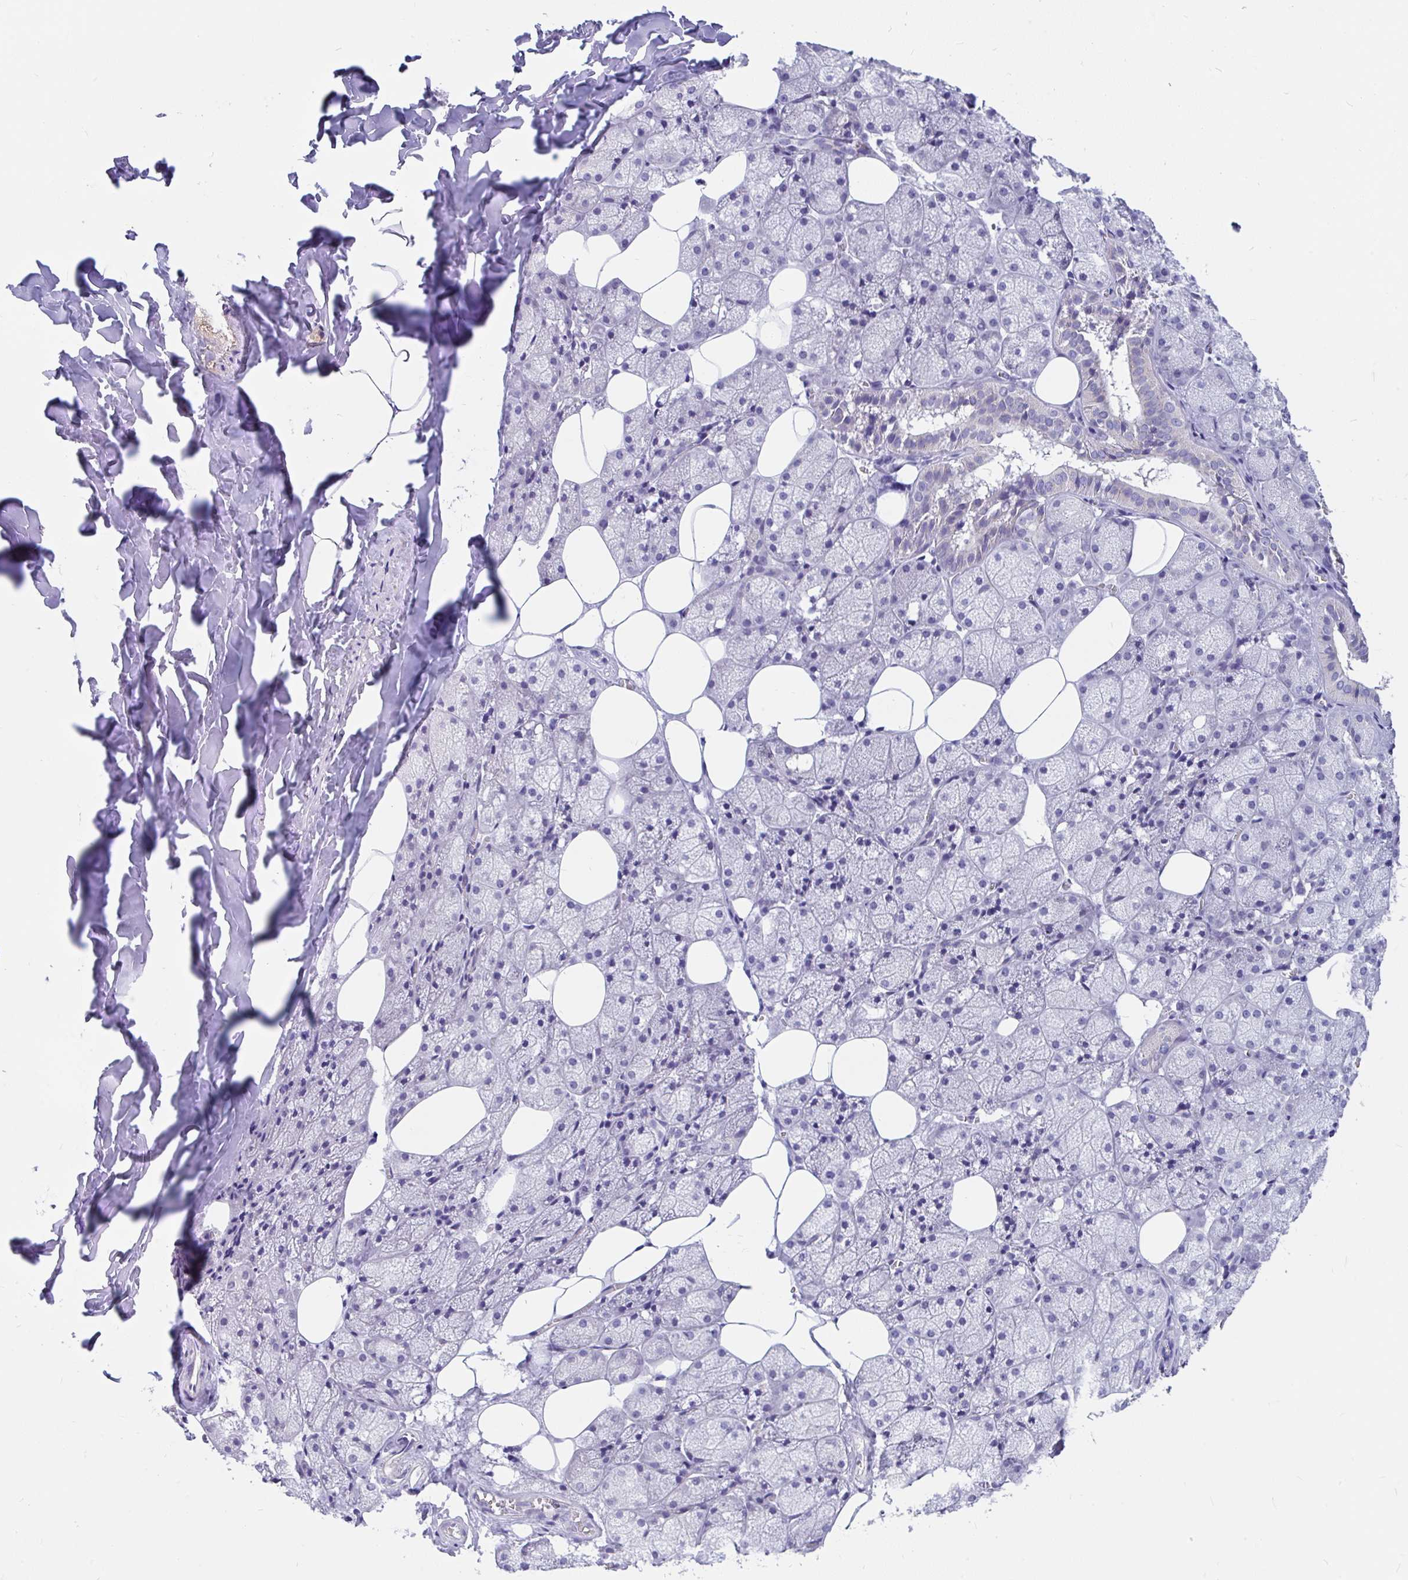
{"staining": {"intensity": "negative", "quantity": "none", "location": "none"}, "tissue": "salivary gland", "cell_type": "Glandular cells", "image_type": "normal", "snomed": [{"axis": "morphology", "description": "Normal tissue, NOS"}, {"axis": "topography", "description": "Salivary gland"}, {"axis": "topography", "description": "Peripheral nerve tissue"}], "caption": "Image shows no protein positivity in glandular cells of normal salivary gland. (Brightfield microscopy of DAB IHC at high magnification).", "gene": "INTS5", "patient": {"sex": "male", "age": 38}}